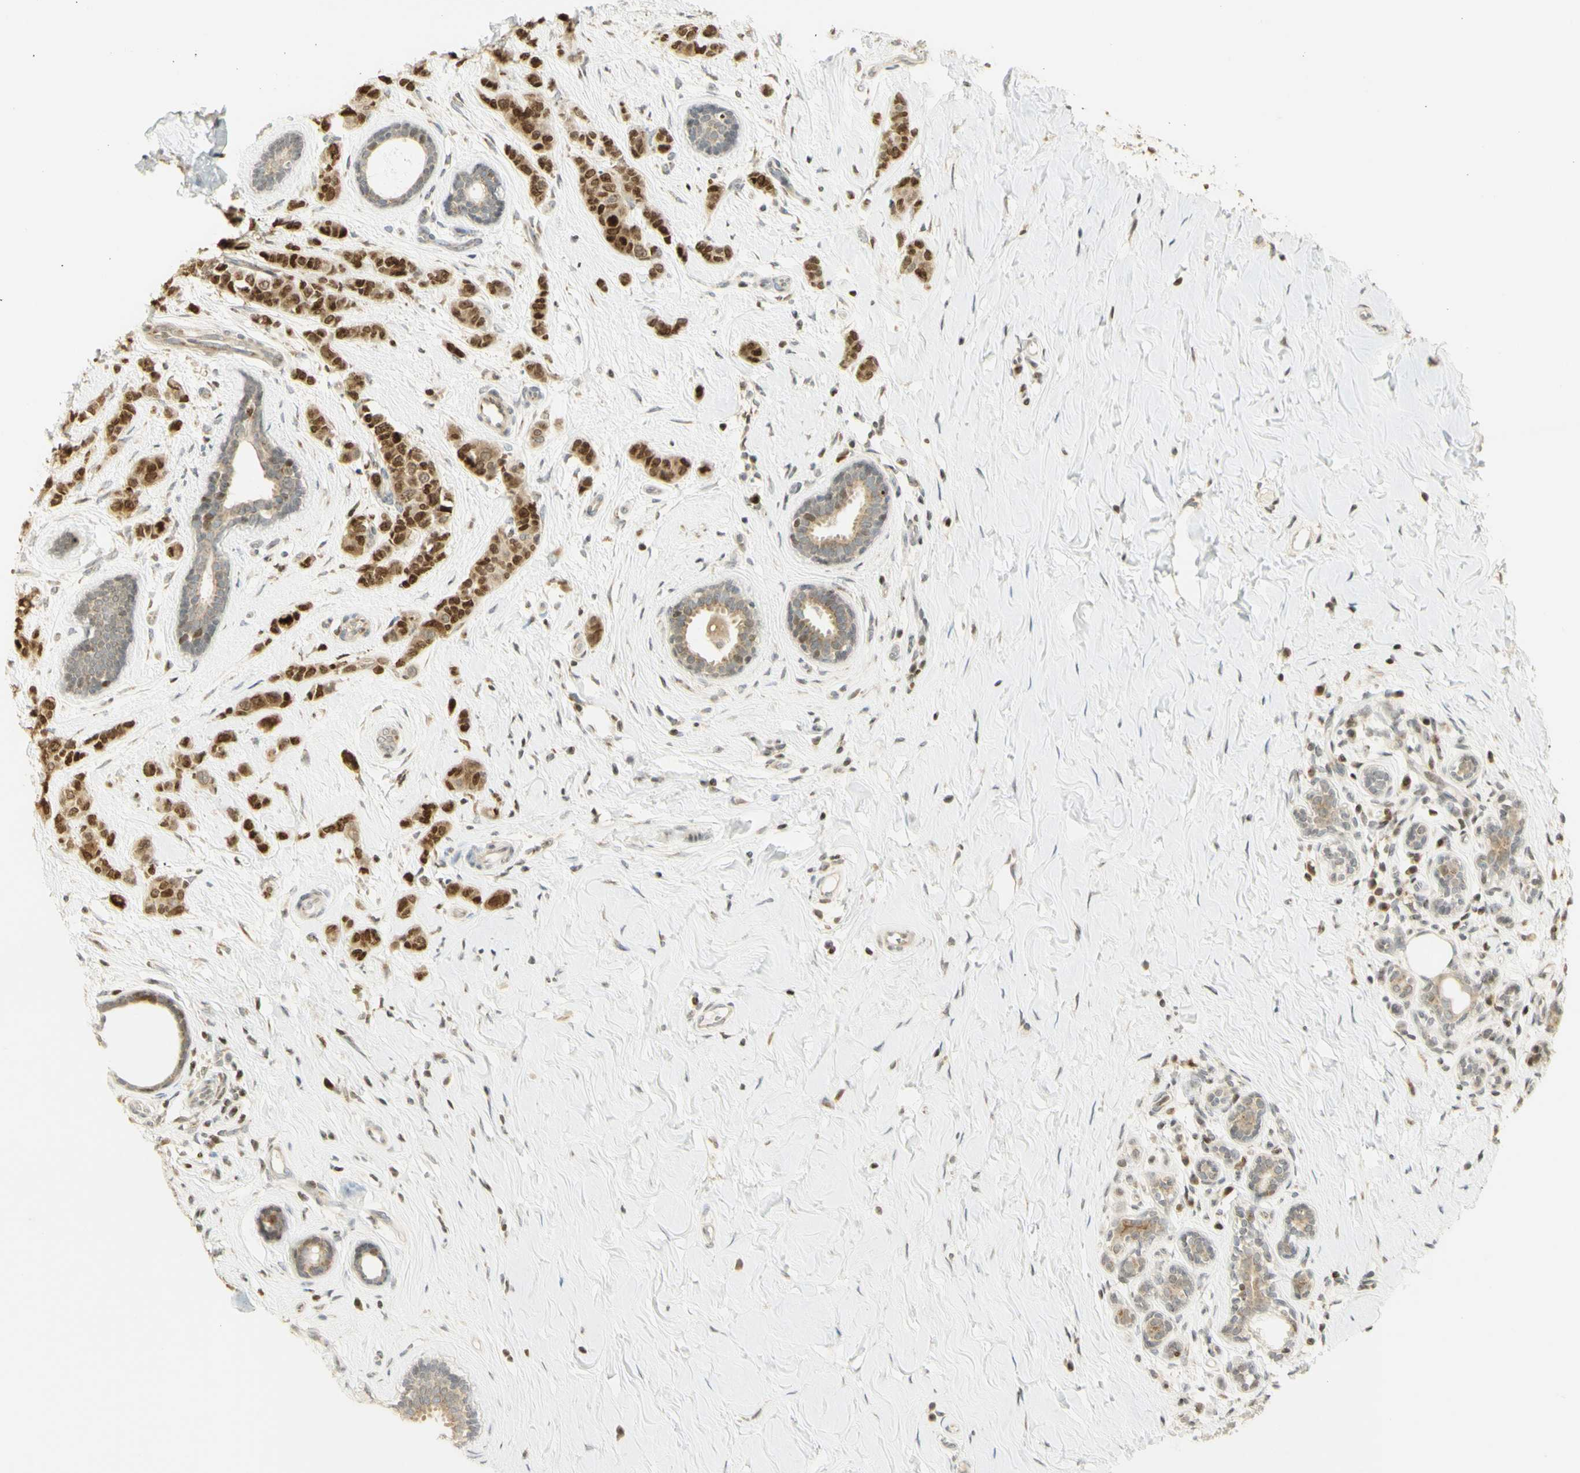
{"staining": {"intensity": "strong", "quantity": "25%-75%", "location": "nuclear"}, "tissue": "breast cancer", "cell_type": "Tumor cells", "image_type": "cancer", "snomed": [{"axis": "morphology", "description": "Normal tissue, NOS"}, {"axis": "morphology", "description": "Duct carcinoma"}, {"axis": "topography", "description": "Breast"}], "caption": "An image showing strong nuclear expression in about 25%-75% of tumor cells in breast cancer, as visualized by brown immunohistochemical staining.", "gene": "KIF11", "patient": {"sex": "female", "age": 40}}